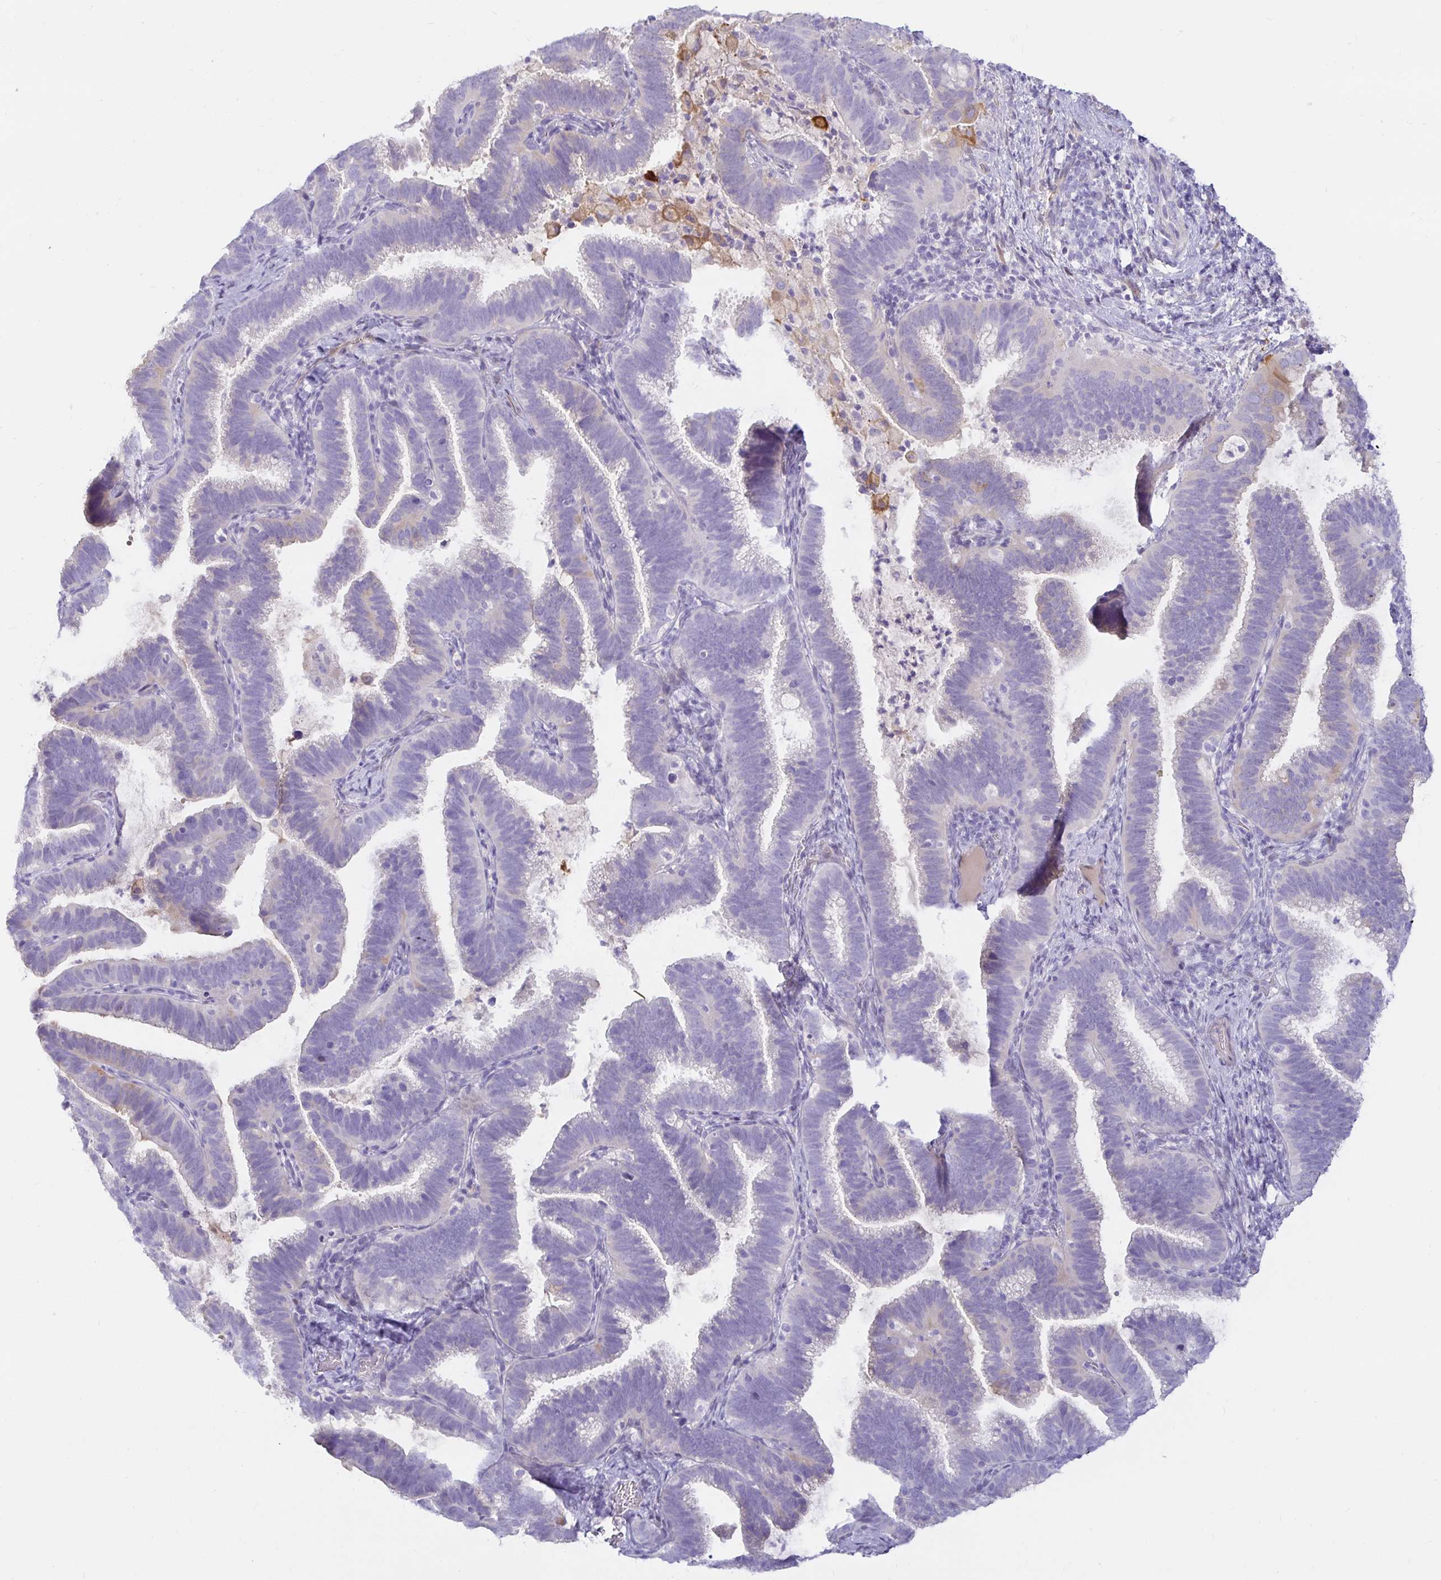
{"staining": {"intensity": "negative", "quantity": "none", "location": "none"}, "tissue": "cervical cancer", "cell_type": "Tumor cells", "image_type": "cancer", "snomed": [{"axis": "morphology", "description": "Adenocarcinoma, NOS"}, {"axis": "topography", "description": "Cervix"}], "caption": "Immunohistochemical staining of human cervical adenocarcinoma exhibits no significant expression in tumor cells. (DAB (3,3'-diaminobenzidine) IHC with hematoxylin counter stain).", "gene": "SPAG4", "patient": {"sex": "female", "age": 61}}